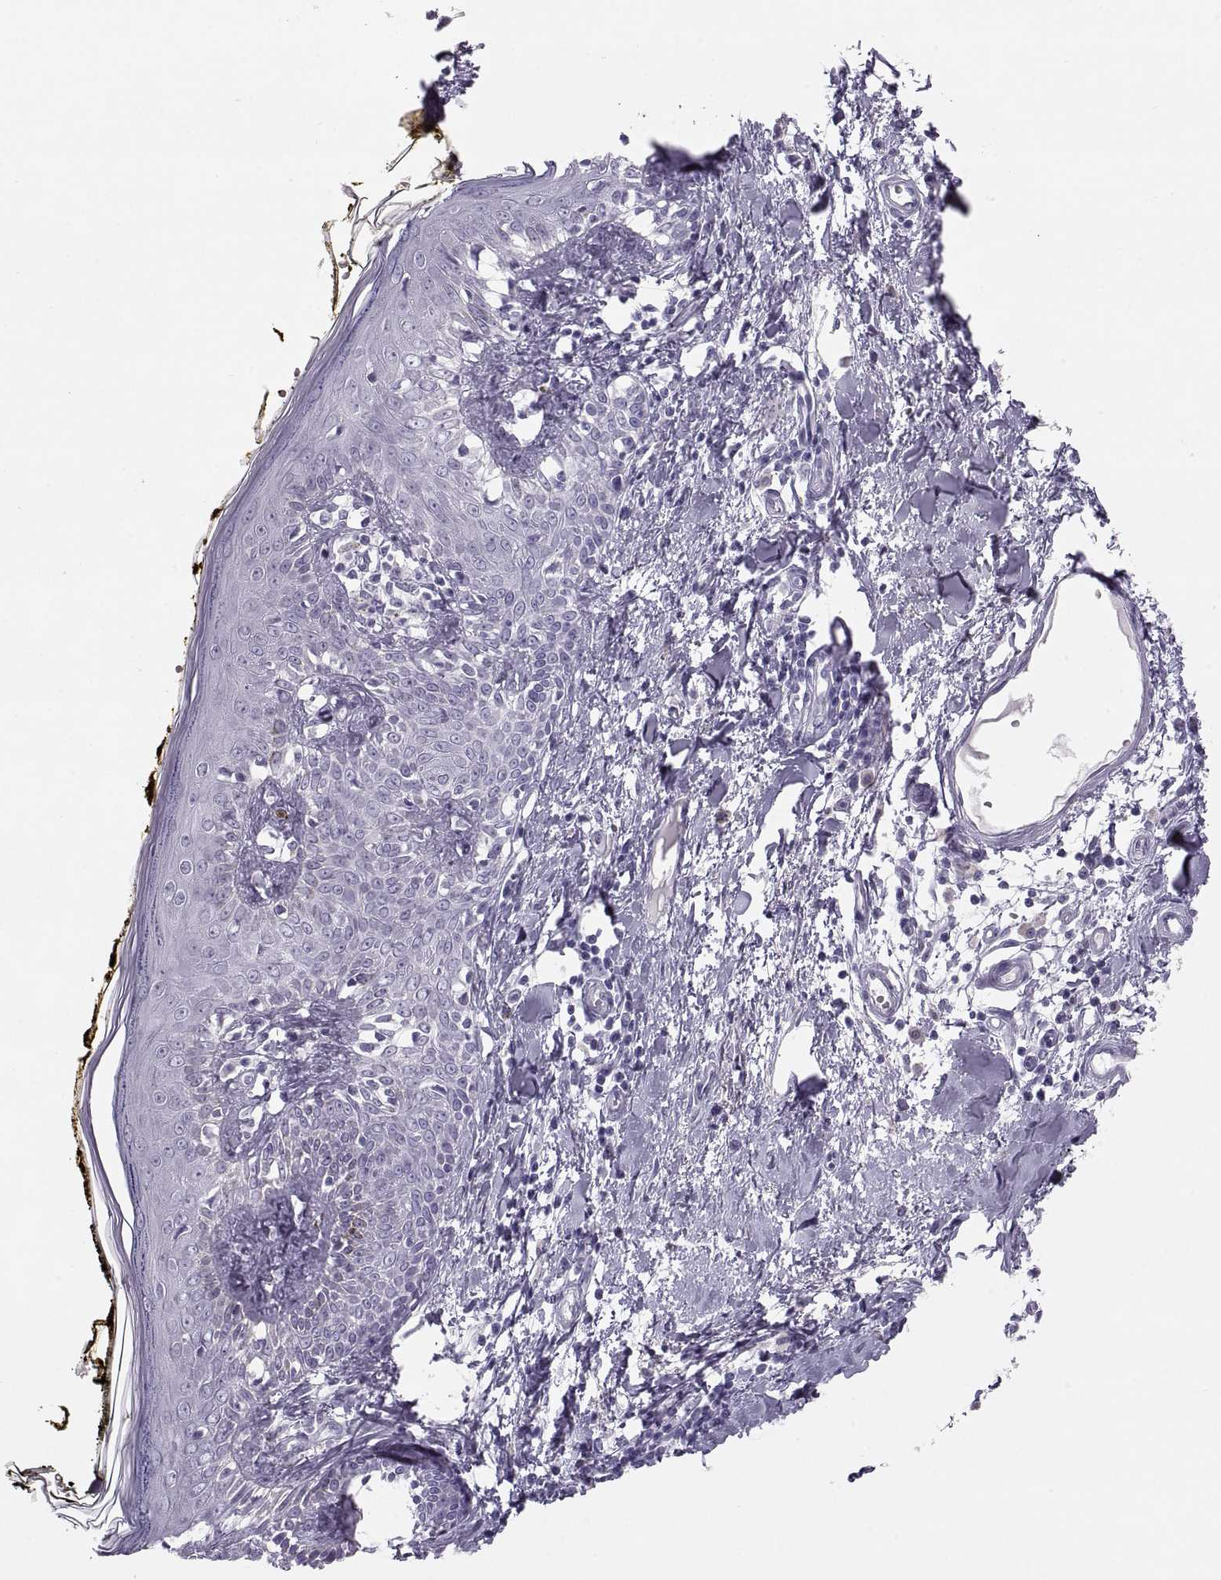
{"staining": {"intensity": "negative", "quantity": "none", "location": "none"}, "tissue": "skin", "cell_type": "Fibroblasts", "image_type": "normal", "snomed": [{"axis": "morphology", "description": "Normal tissue, NOS"}, {"axis": "topography", "description": "Skin"}], "caption": "Fibroblasts are negative for protein expression in benign human skin. The staining was performed using DAB (3,3'-diaminobenzidine) to visualize the protein expression in brown, while the nuclei were stained in blue with hematoxylin (Magnification: 20x).", "gene": "PAX2", "patient": {"sex": "male", "age": 76}}